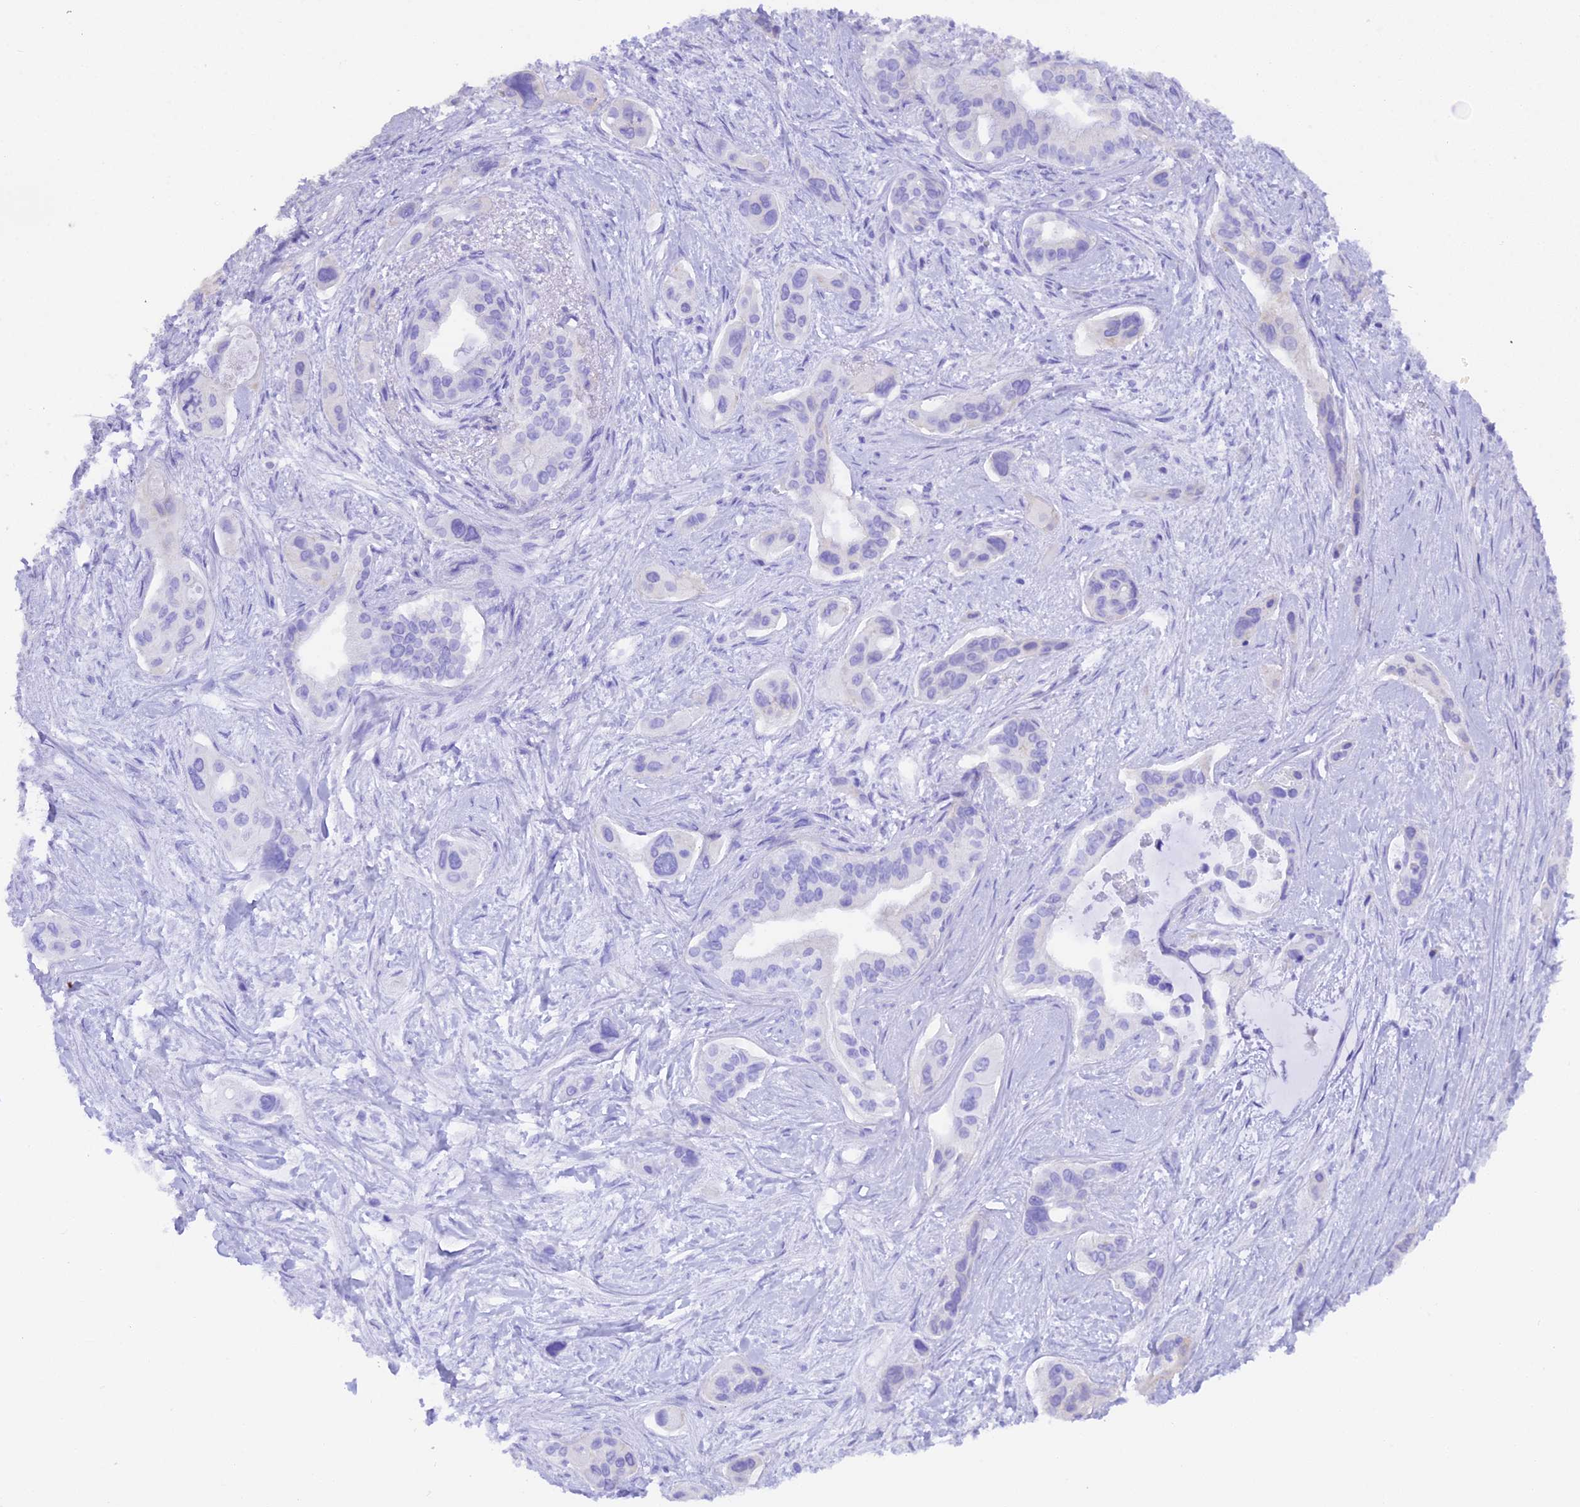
{"staining": {"intensity": "negative", "quantity": "none", "location": "none"}, "tissue": "pancreatic cancer", "cell_type": "Tumor cells", "image_type": "cancer", "snomed": [{"axis": "morphology", "description": "Adenocarcinoma, NOS"}, {"axis": "topography", "description": "Pancreas"}], "caption": "A photomicrograph of human adenocarcinoma (pancreatic) is negative for staining in tumor cells. (Stains: DAB (3,3'-diaminobenzidine) immunohistochemistry (IHC) with hematoxylin counter stain, Microscopy: brightfield microscopy at high magnification).", "gene": "FAM193A", "patient": {"sex": "male", "age": 72}}